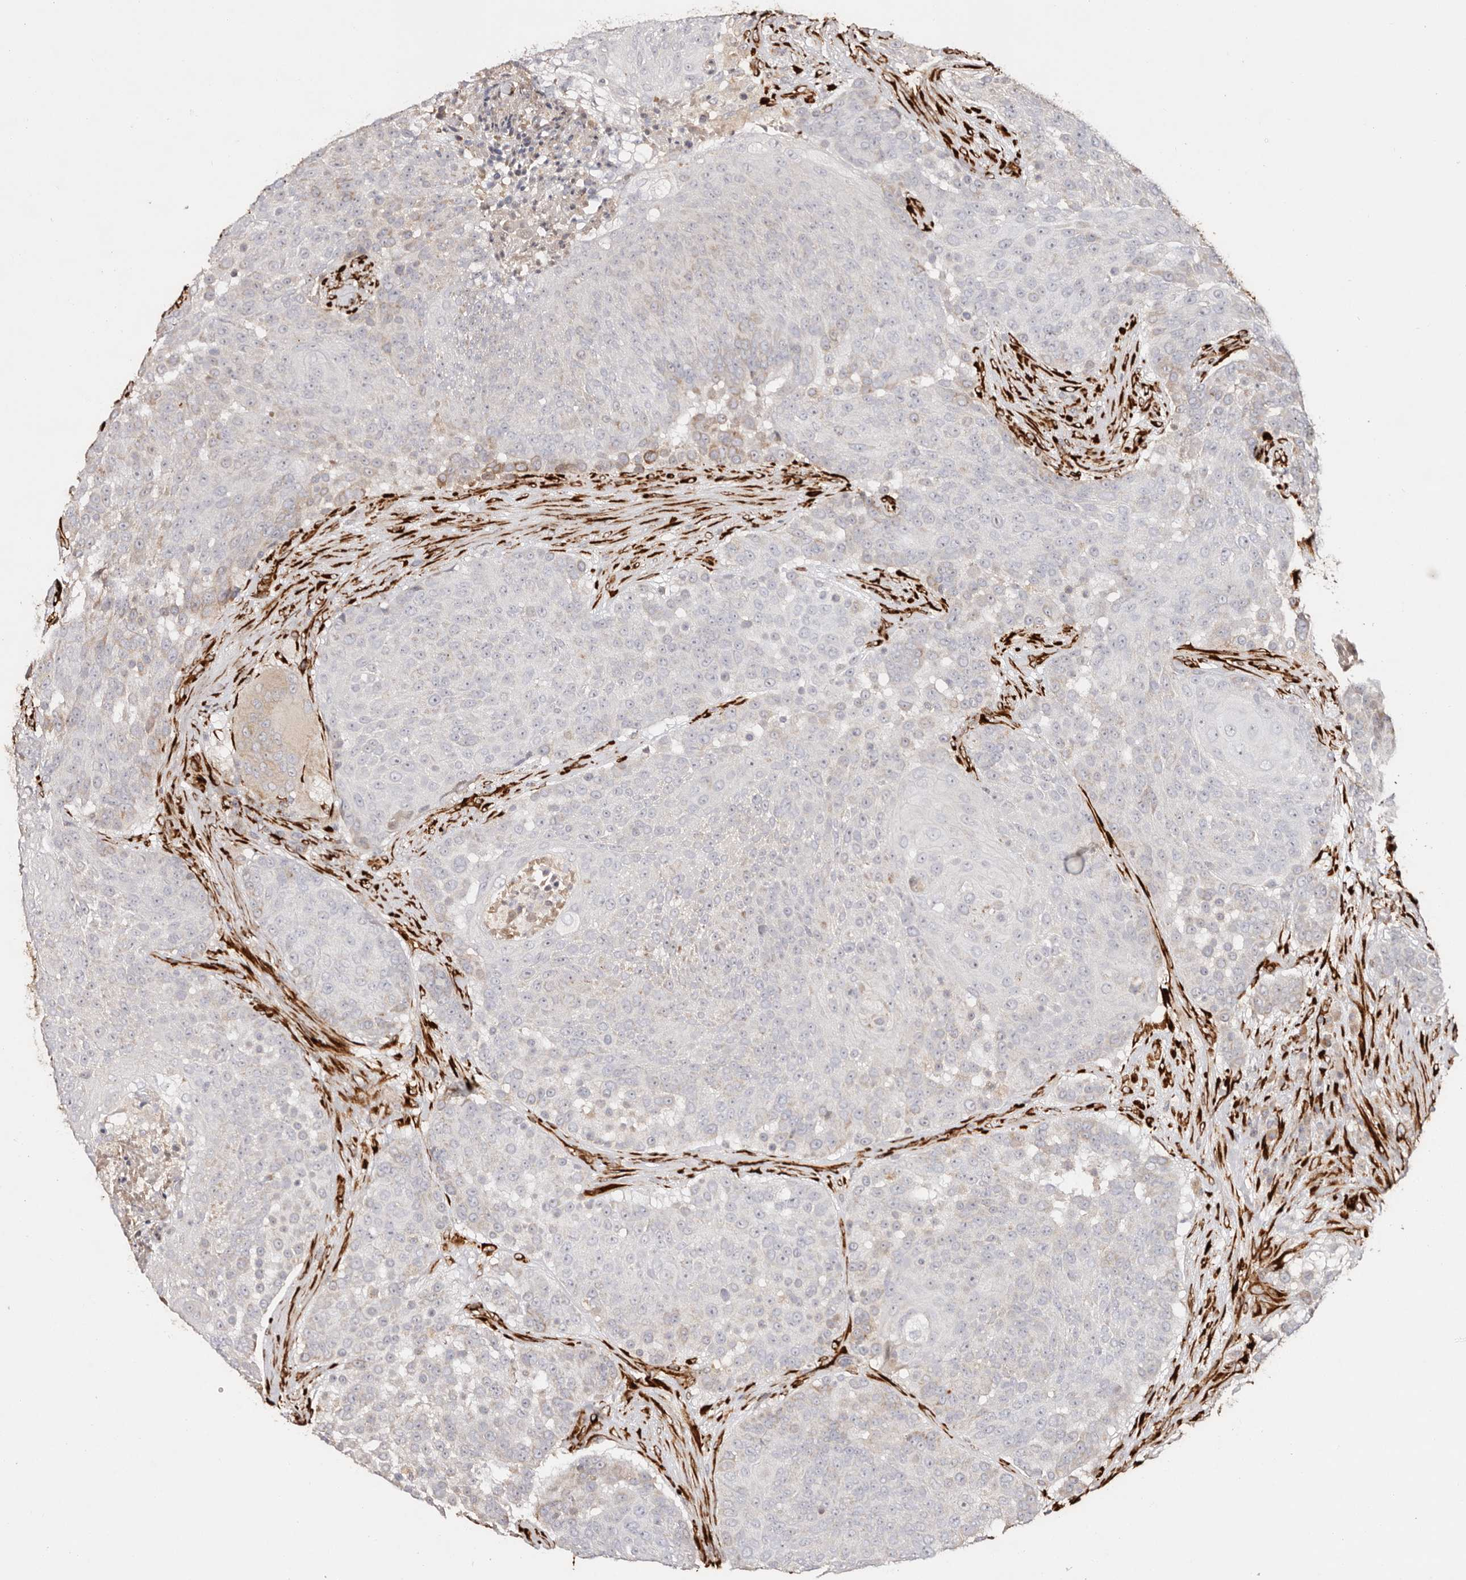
{"staining": {"intensity": "weak", "quantity": "<25%", "location": "cytoplasmic/membranous"}, "tissue": "urothelial cancer", "cell_type": "Tumor cells", "image_type": "cancer", "snomed": [{"axis": "morphology", "description": "Urothelial carcinoma, High grade"}, {"axis": "topography", "description": "Urinary bladder"}], "caption": "High magnification brightfield microscopy of high-grade urothelial carcinoma stained with DAB (brown) and counterstained with hematoxylin (blue): tumor cells show no significant expression.", "gene": "SERPINH1", "patient": {"sex": "female", "age": 63}}